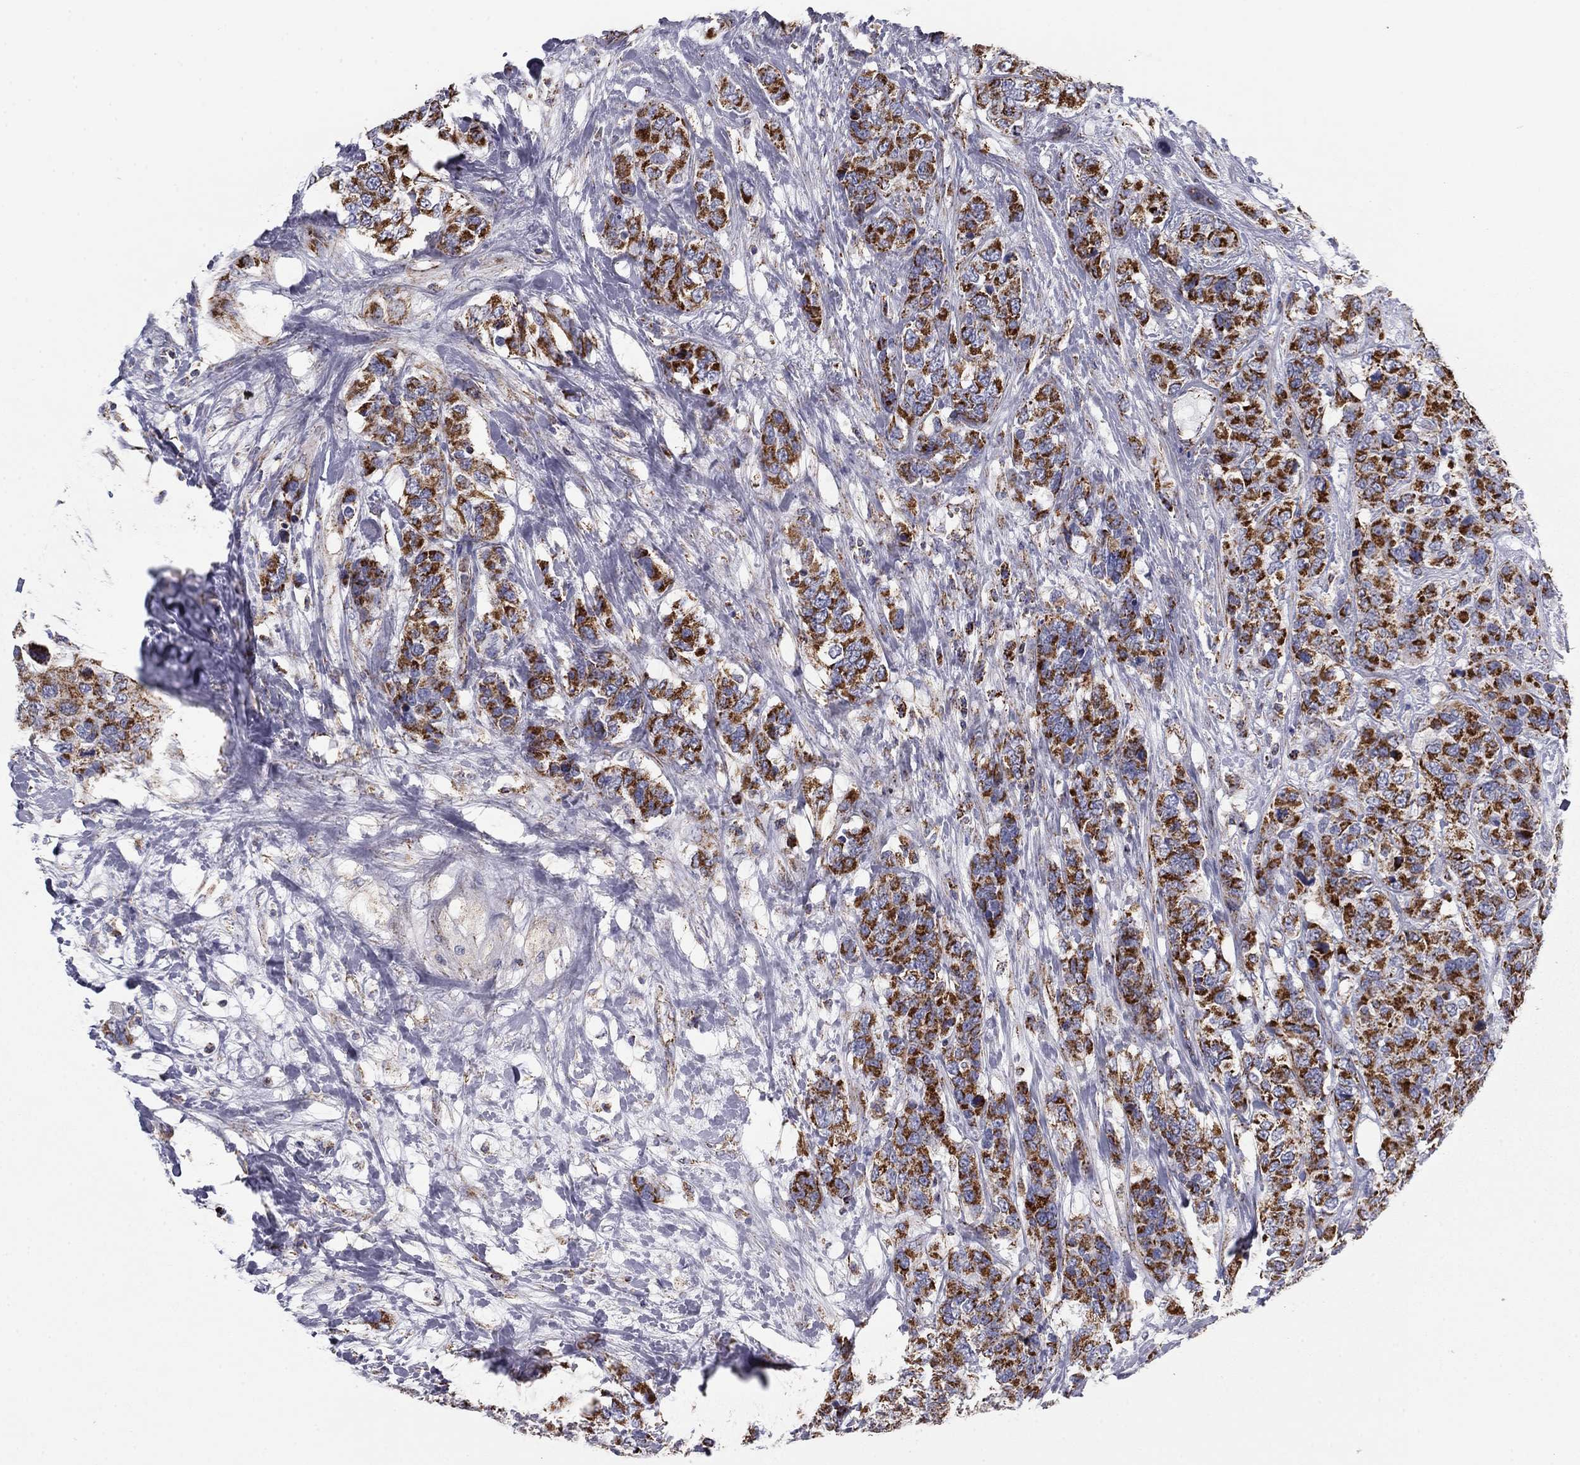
{"staining": {"intensity": "strong", "quantity": ">75%", "location": "cytoplasmic/membranous"}, "tissue": "breast cancer", "cell_type": "Tumor cells", "image_type": "cancer", "snomed": [{"axis": "morphology", "description": "Lobular carcinoma"}, {"axis": "topography", "description": "Breast"}], "caption": "This image exhibits IHC staining of breast cancer, with high strong cytoplasmic/membranous staining in approximately >75% of tumor cells.", "gene": "NDUFV1", "patient": {"sex": "female", "age": 59}}